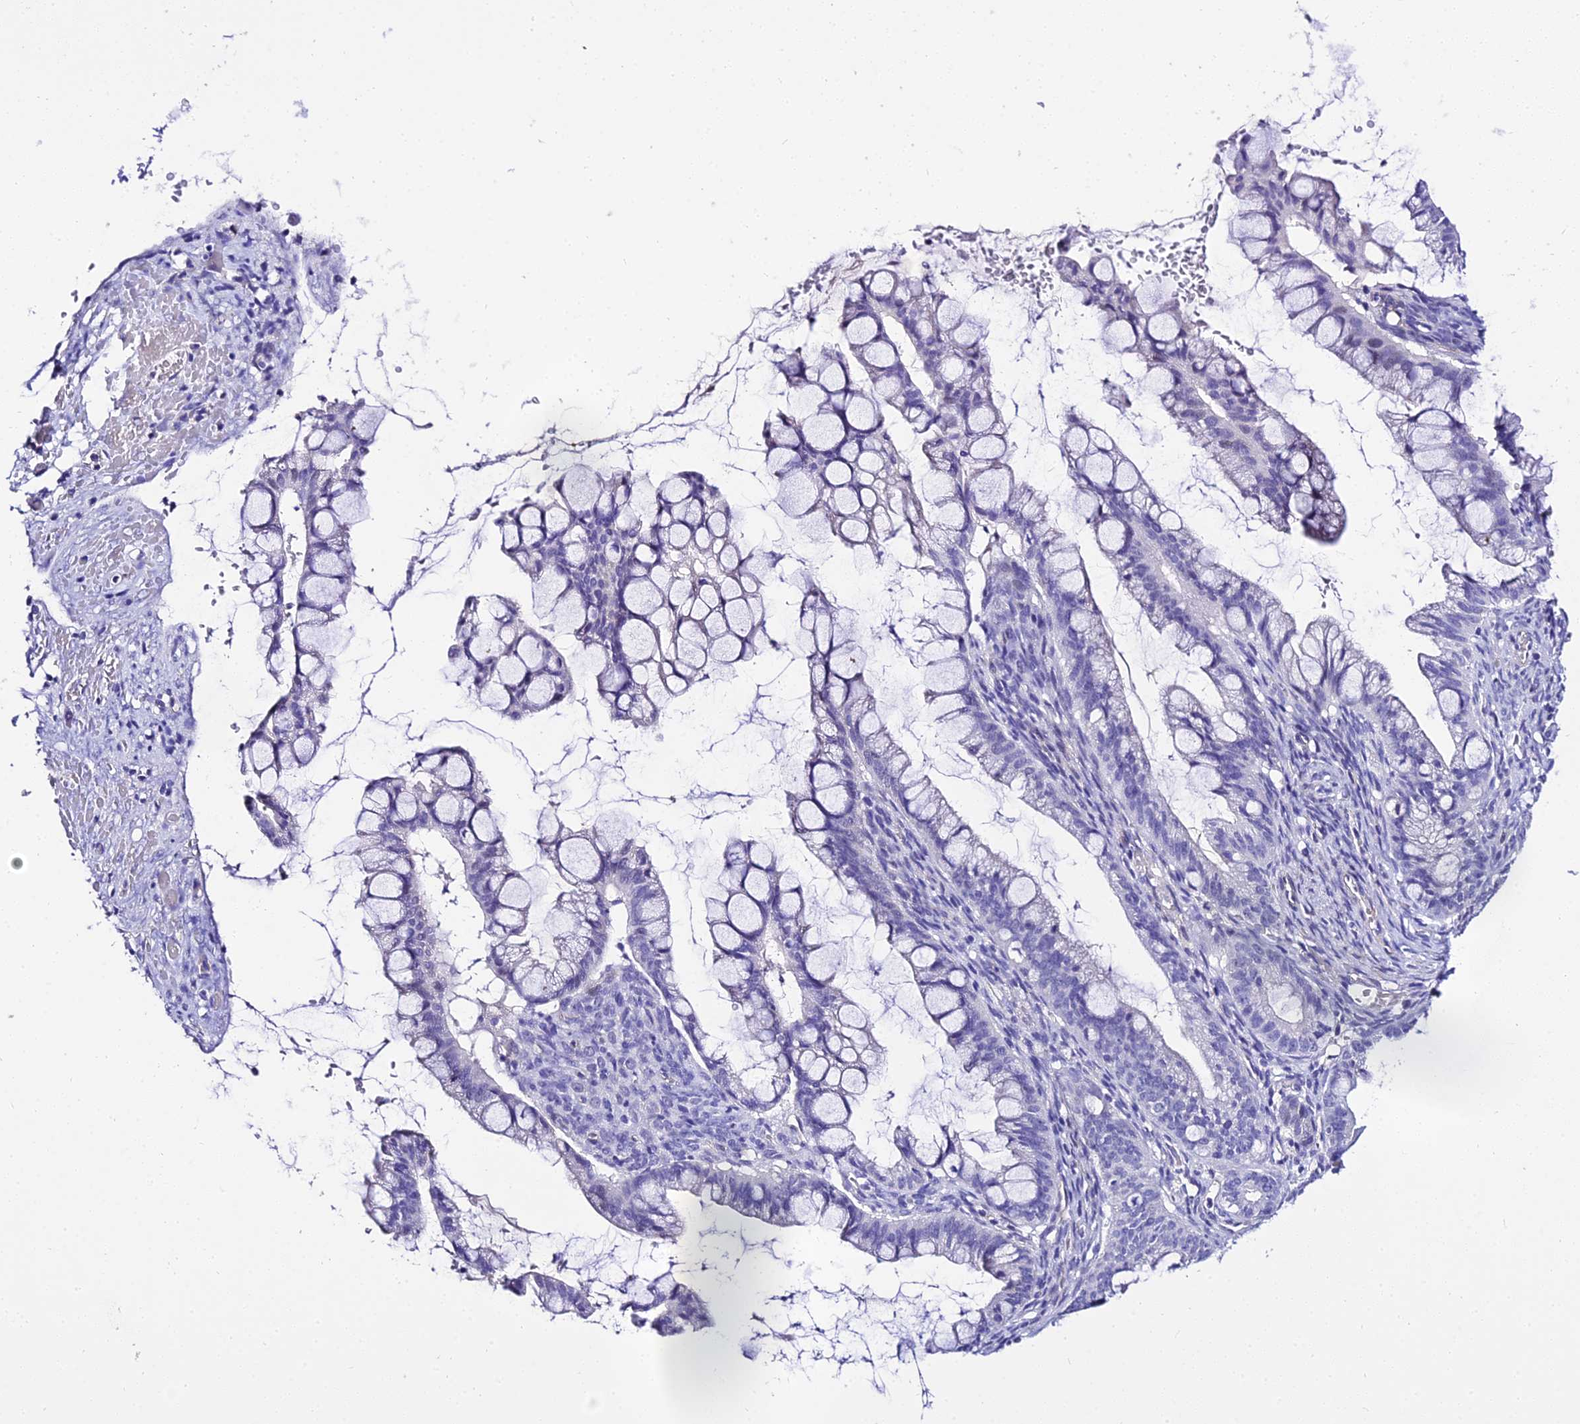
{"staining": {"intensity": "negative", "quantity": "none", "location": "none"}, "tissue": "ovarian cancer", "cell_type": "Tumor cells", "image_type": "cancer", "snomed": [{"axis": "morphology", "description": "Cystadenocarcinoma, mucinous, NOS"}, {"axis": "topography", "description": "Ovary"}], "caption": "Immunohistochemistry (IHC) photomicrograph of human ovarian mucinous cystadenocarcinoma stained for a protein (brown), which displays no expression in tumor cells. (Stains: DAB immunohistochemistry (IHC) with hematoxylin counter stain, Microscopy: brightfield microscopy at high magnification).", "gene": "DEFB106A", "patient": {"sex": "female", "age": 73}}